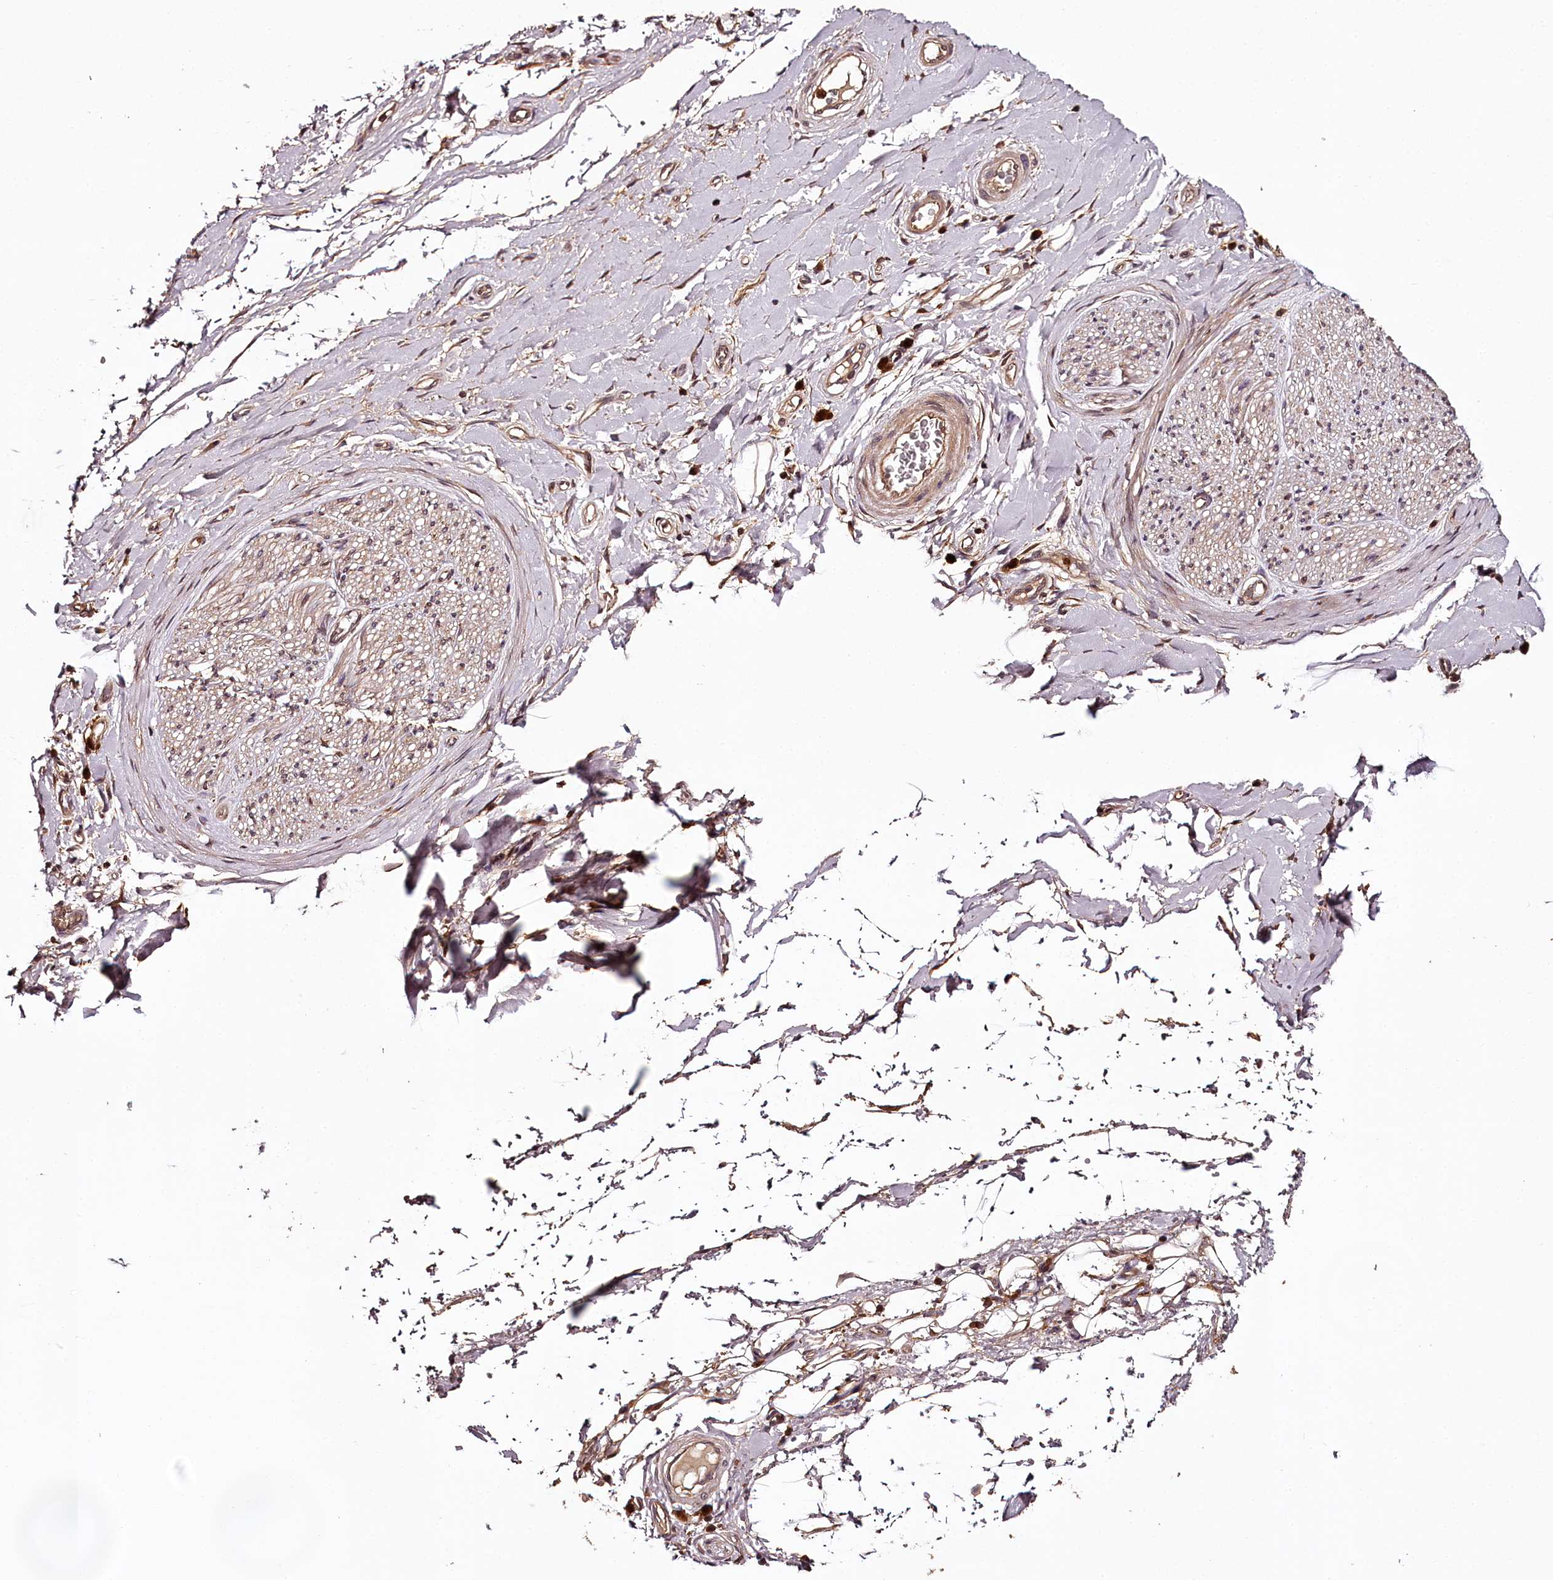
{"staining": {"intensity": "moderate", "quantity": "25%-75%", "location": "cytoplasmic/membranous,nuclear"}, "tissue": "adipose tissue", "cell_type": "Adipocytes", "image_type": "normal", "snomed": [{"axis": "morphology", "description": "Normal tissue, NOS"}, {"axis": "morphology", "description": "Adenocarcinoma, NOS"}, {"axis": "topography", "description": "Stomach, upper"}, {"axis": "topography", "description": "Peripheral nerve tissue"}], "caption": "This photomicrograph reveals immunohistochemistry (IHC) staining of normal adipose tissue, with medium moderate cytoplasmic/membranous,nuclear staining in approximately 25%-75% of adipocytes.", "gene": "TTC12", "patient": {"sex": "male", "age": 62}}